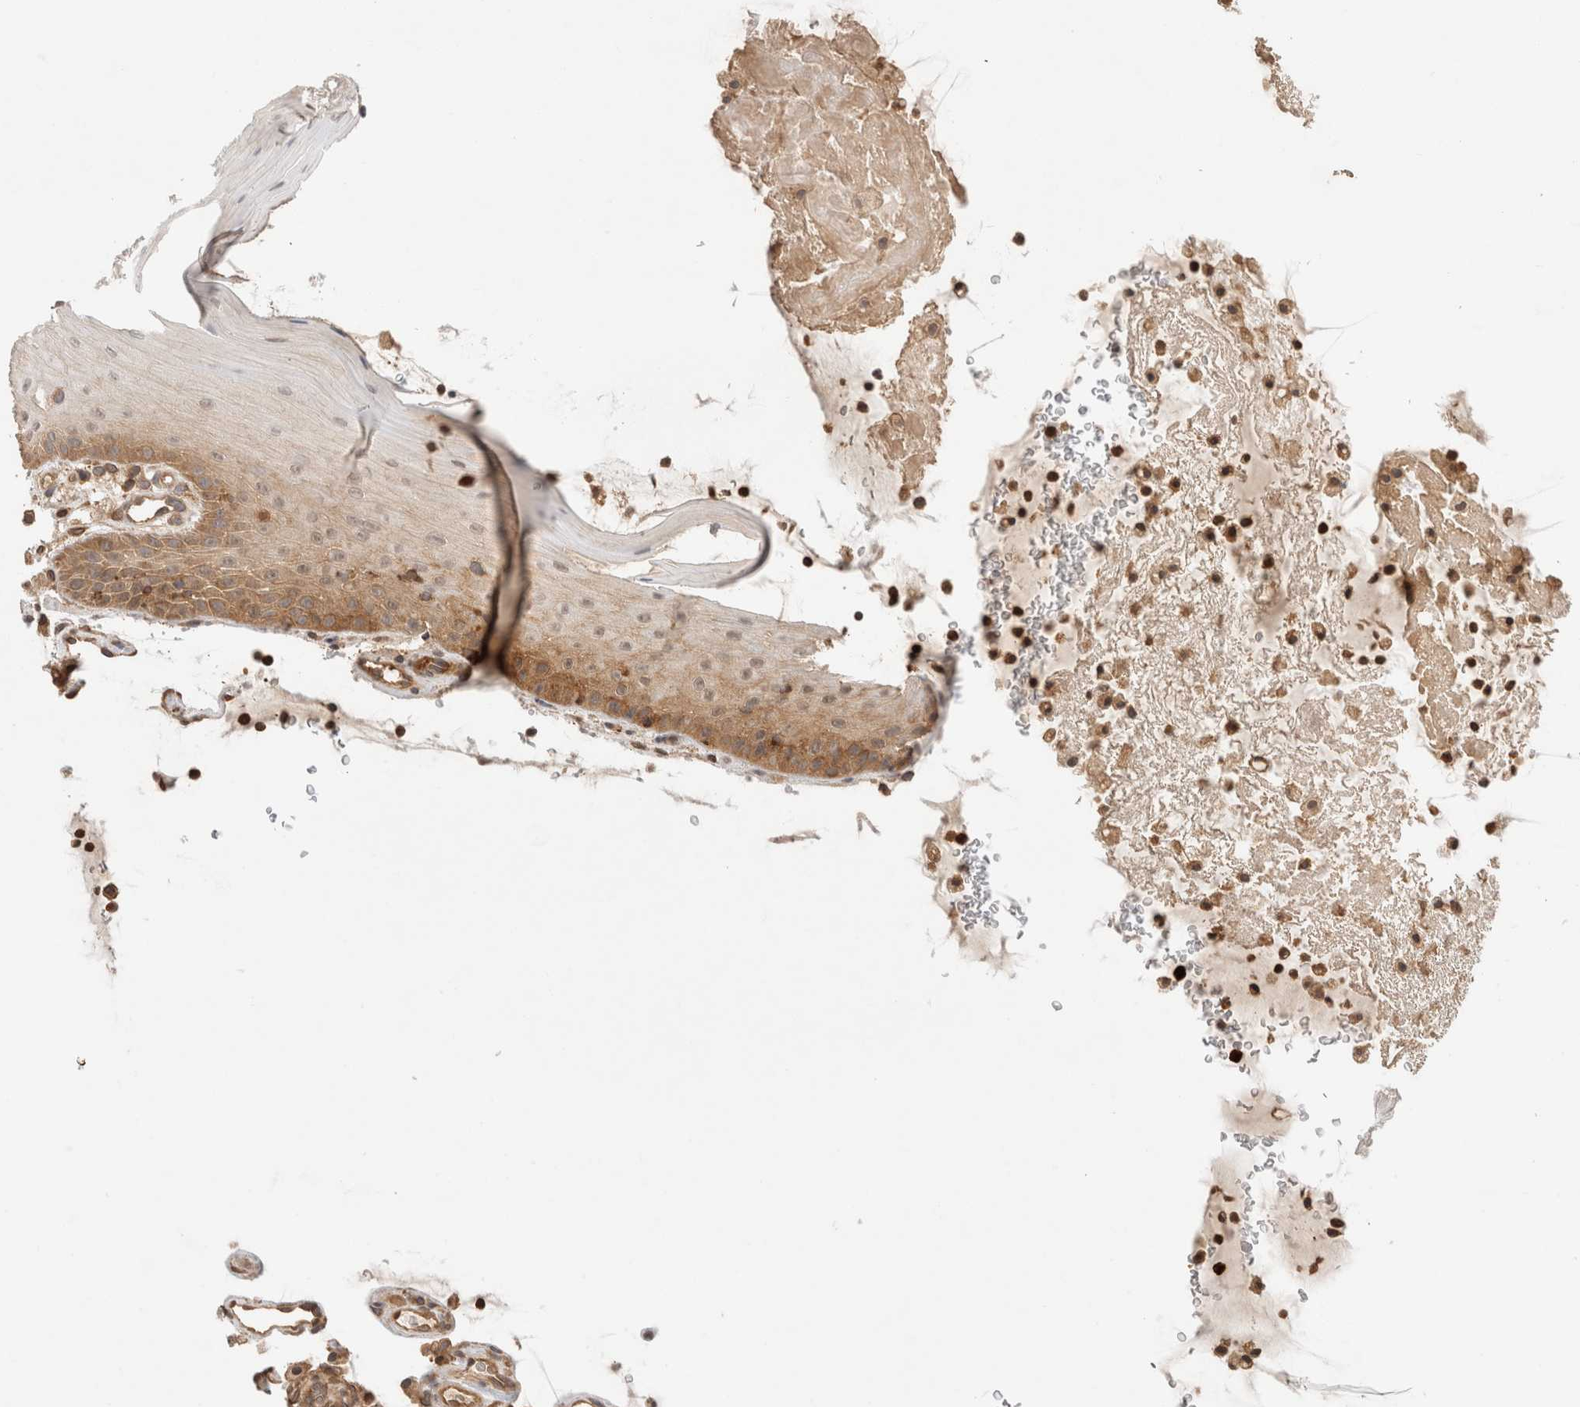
{"staining": {"intensity": "moderate", "quantity": "<25%", "location": "cytoplasmic/membranous"}, "tissue": "oral mucosa", "cell_type": "Squamous epithelial cells", "image_type": "normal", "snomed": [{"axis": "morphology", "description": "Normal tissue, NOS"}, {"axis": "topography", "description": "Oral tissue"}], "caption": "Immunohistochemistry (IHC) image of unremarkable oral mucosa stained for a protein (brown), which demonstrates low levels of moderate cytoplasmic/membranous expression in approximately <25% of squamous epithelial cells.", "gene": "NFKB1", "patient": {"sex": "male", "age": 13}}